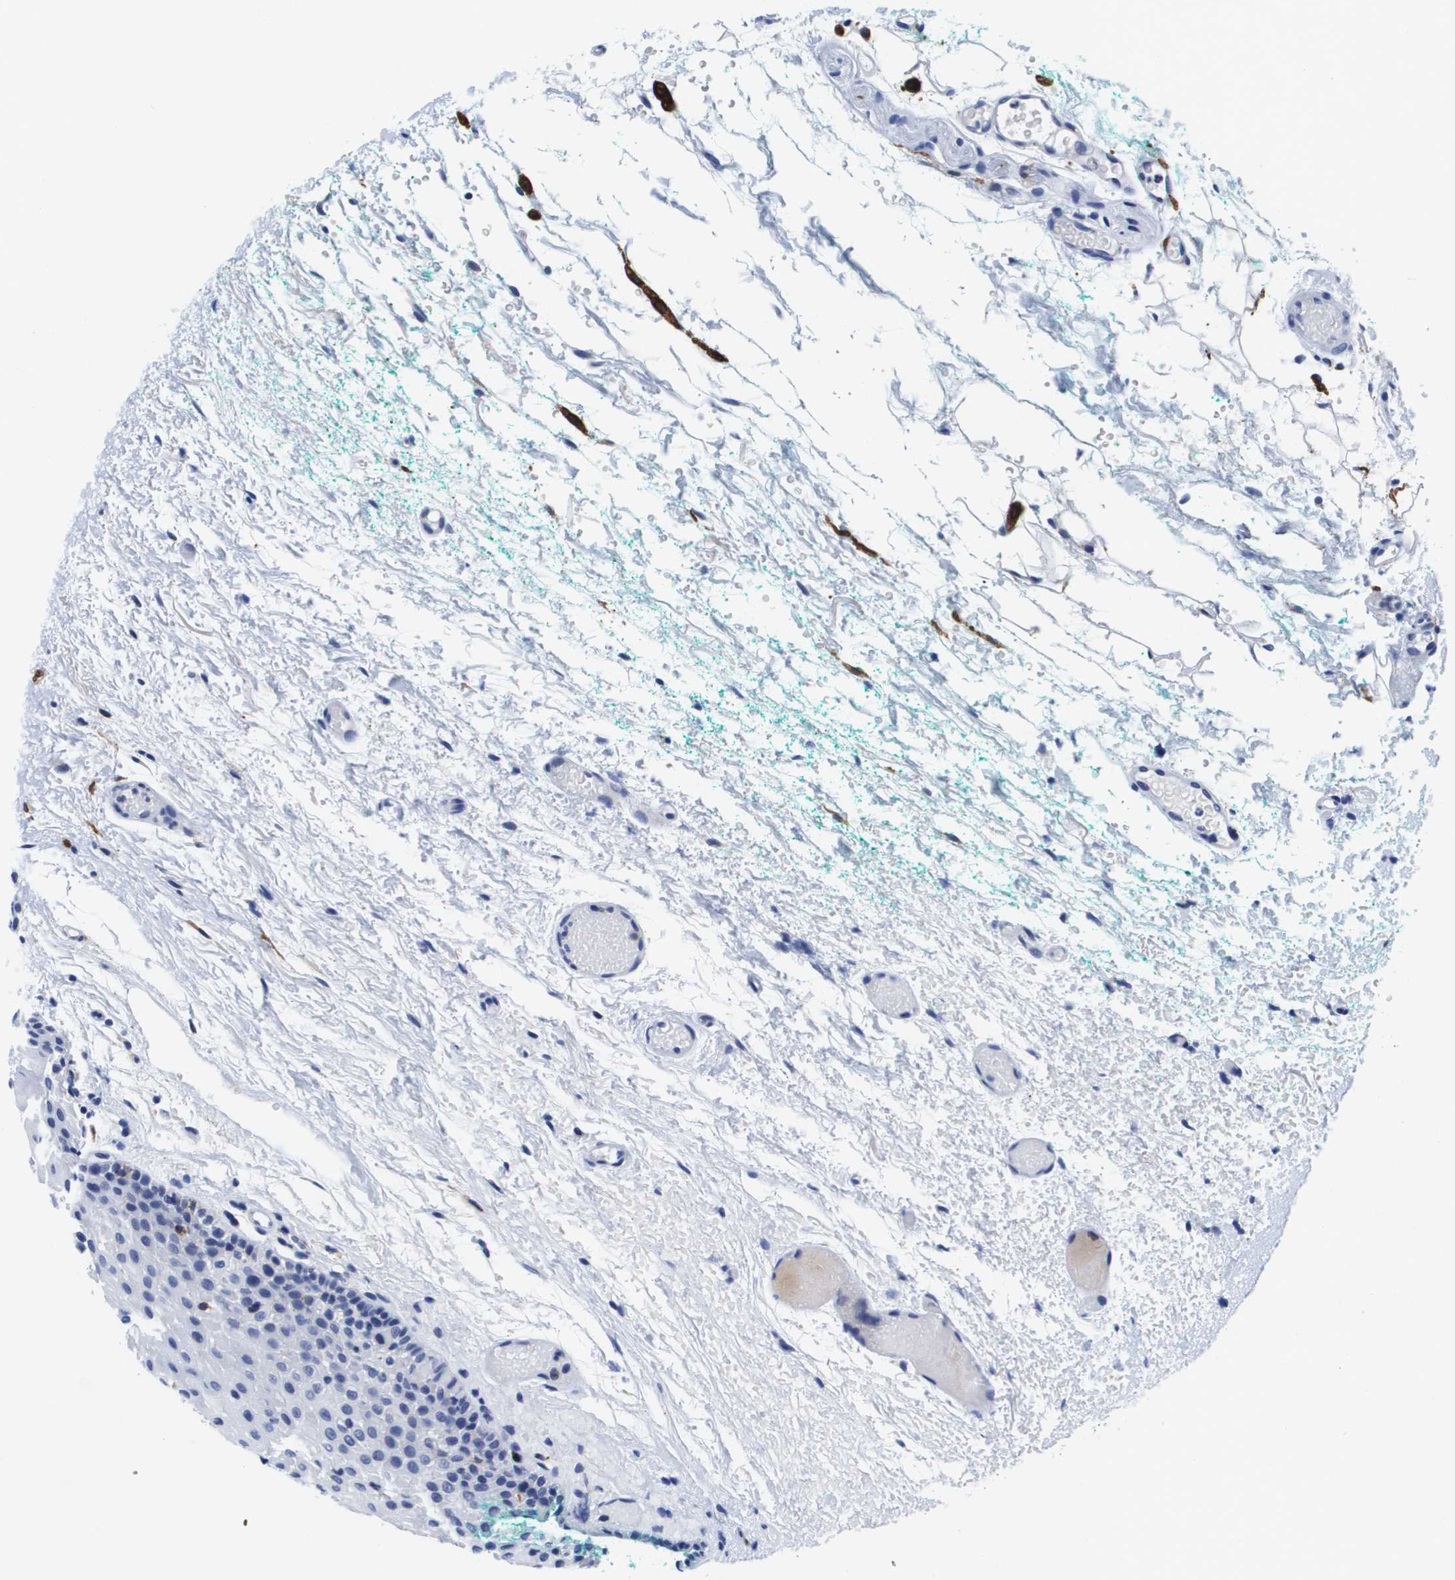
{"staining": {"intensity": "negative", "quantity": "none", "location": "none"}, "tissue": "oral mucosa", "cell_type": "Squamous epithelial cells", "image_type": "normal", "snomed": [{"axis": "morphology", "description": "Normal tissue, NOS"}, {"axis": "morphology", "description": "Squamous cell carcinoma, NOS"}, {"axis": "topography", "description": "Oral tissue"}, {"axis": "topography", "description": "Salivary gland"}, {"axis": "topography", "description": "Head-Neck"}], "caption": "High power microscopy photomicrograph of an IHC histopathology image of unremarkable oral mucosa, revealing no significant positivity in squamous epithelial cells. The staining was performed using DAB to visualize the protein expression in brown, while the nuclei were stained in blue with hematoxylin (Magnification: 20x).", "gene": "HMOX1", "patient": {"sex": "female", "age": 62}}